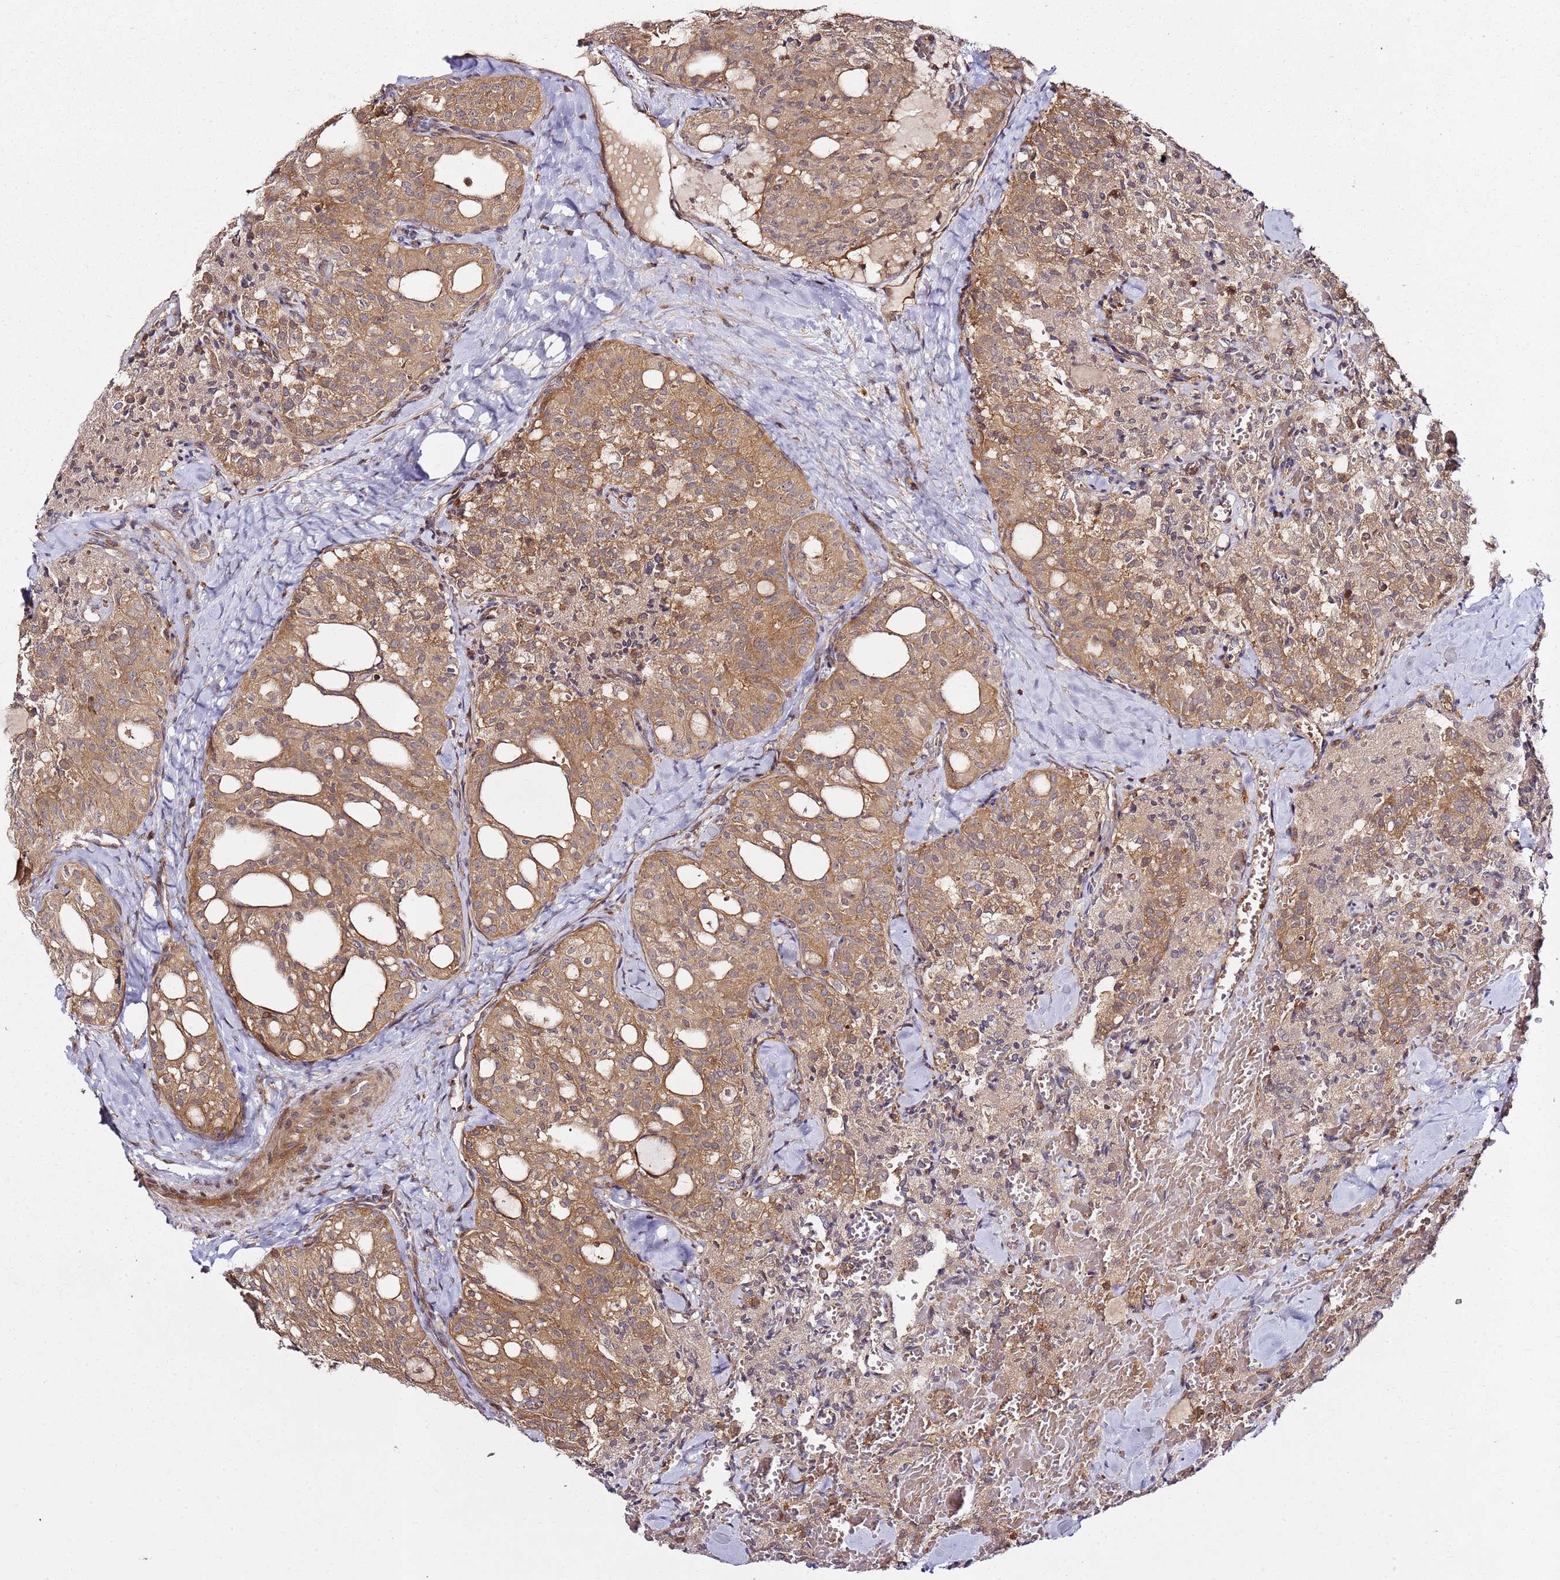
{"staining": {"intensity": "moderate", "quantity": ">75%", "location": "cytoplasmic/membranous"}, "tissue": "thyroid cancer", "cell_type": "Tumor cells", "image_type": "cancer", "snomed": [{"axis": "morphology", "description": "Follicular adenoma carcinoma, NOS"}, {"axis": "topography", "description": "Thyroid gland"}], "caption": "Immunohistochemical staining of thyroid cancer shows moderate cytoplasmic/membranous protein expression in about >75% of tumor cells.", "gene": "PRMT7", "patient": {"sex": "male", "age": 75}}